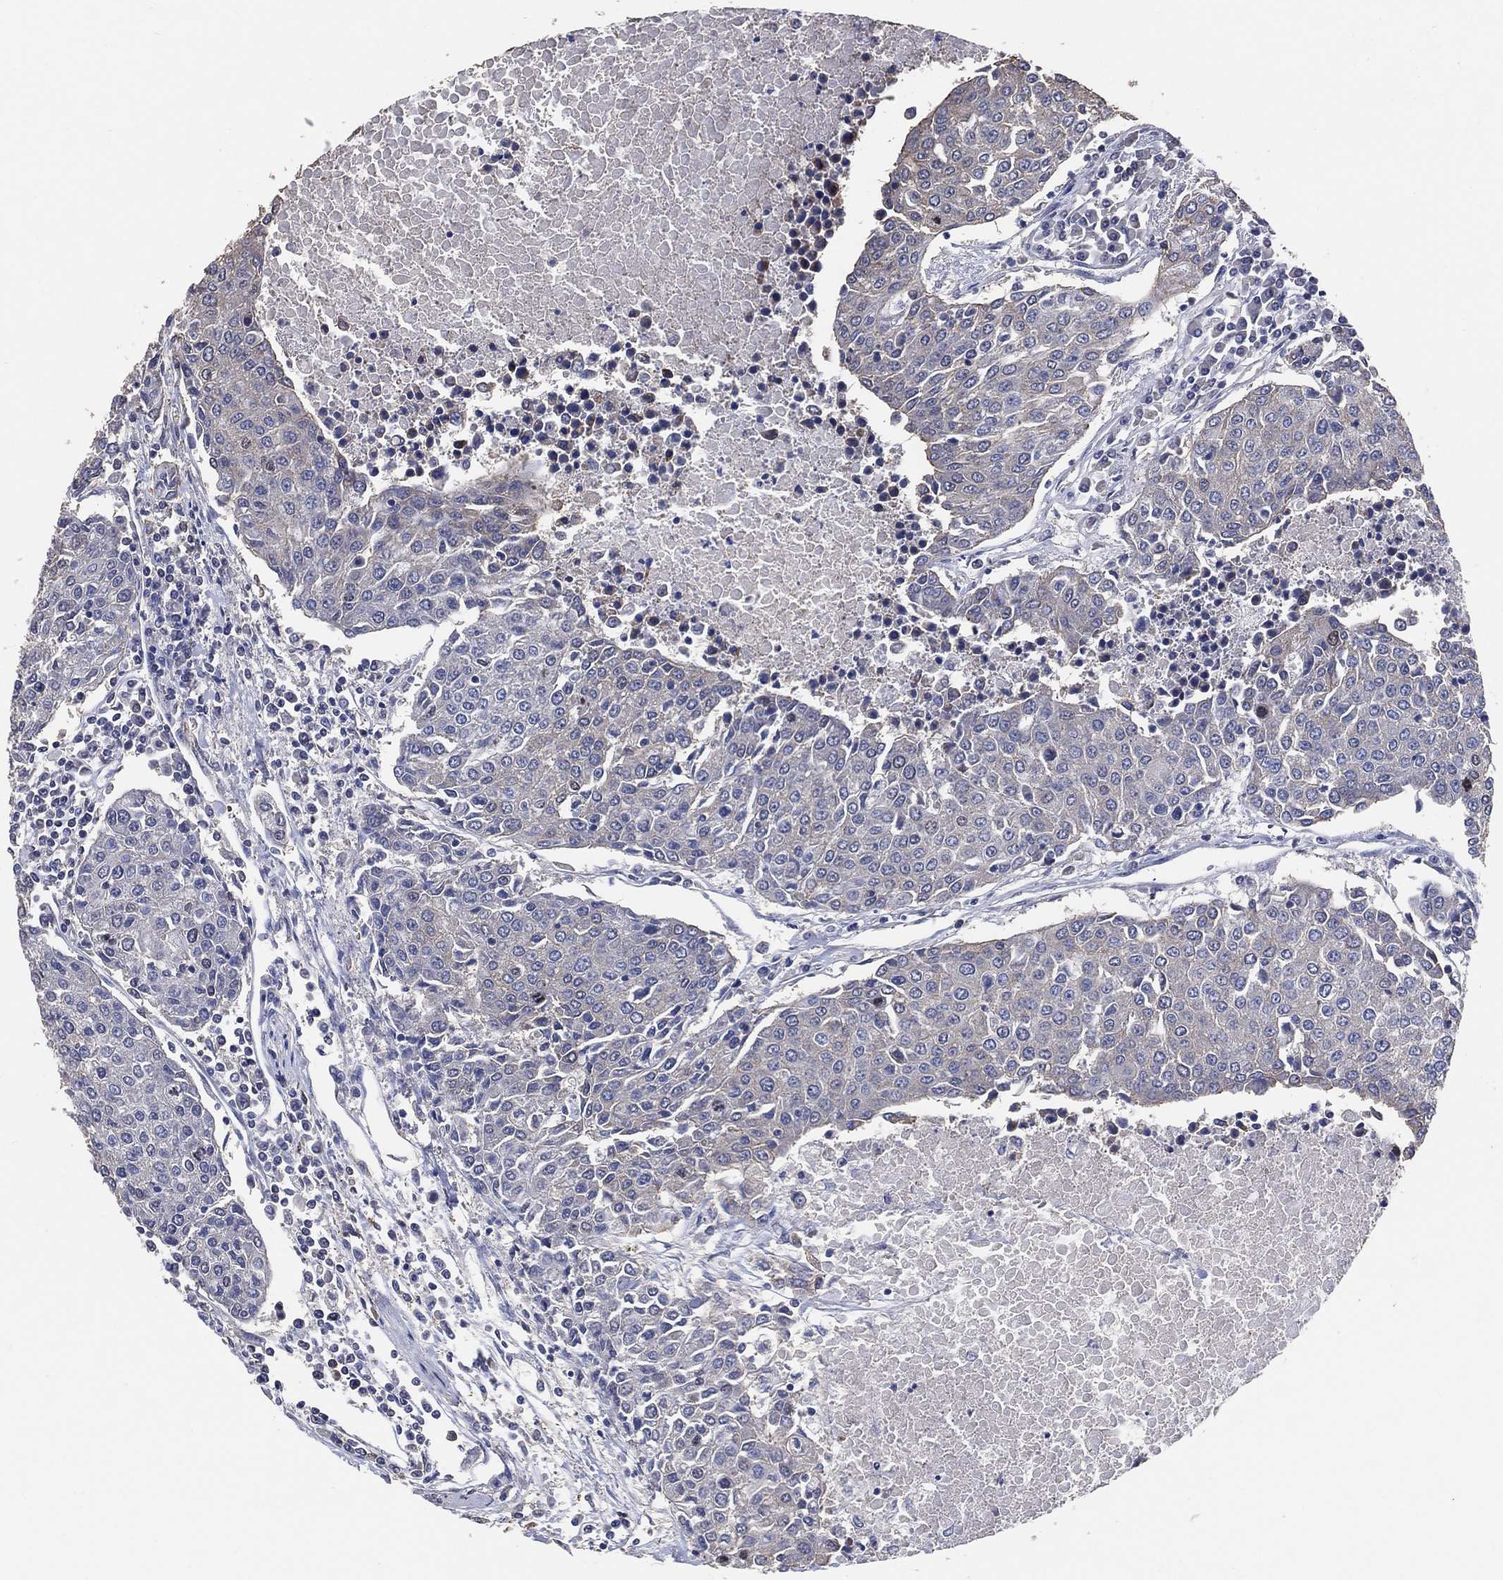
{"staining": {"intensity": "negative", "quantity": "none", "location": "none"}, "tissue": "urothelial cancer", "cell_type": "Tumor cells", "image_type": "cancer", "snomed": [{"axis": "morphology", "description": "Urothelial carcinoma, High grade"}, {"axis": "topography", "description": "Urinary bladder"}], "caption": "There is no significant expression in tumor cells of urothelial carcinoma (high-grade).", "gene": "KLK5", "patient": {"sex": "female", "age": 85}}